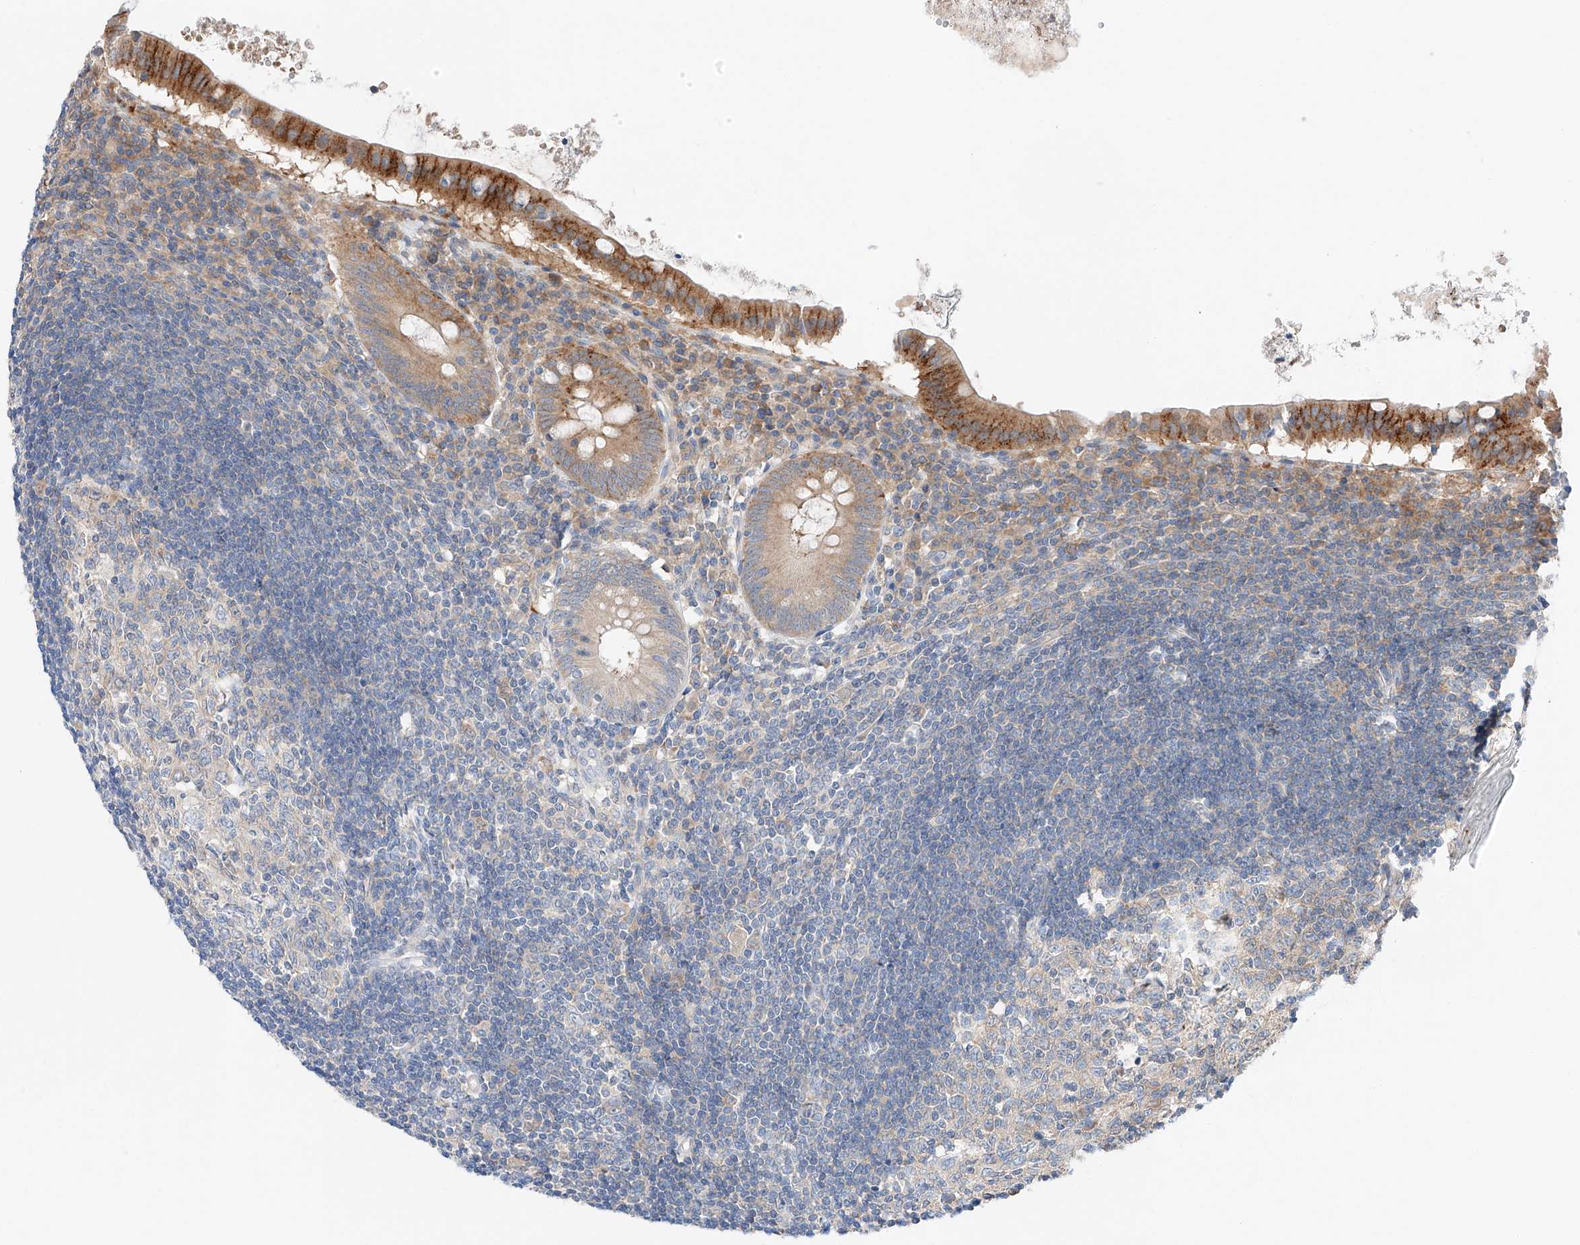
{"staining": {"intensity": "moderate", "quantity": "25%-75%", "location": "cytoplasmic/membranous"}, "tissue": "appendix", "cell_type": "Glandular cells", "image_type": "normal", "snomed": [{"axis": "morphology", "description": "Normal tissue, NOS"}, {"axis": "topography", "description": "Appendix"}], "caption": "Immunohistochemistry histopathology image of normal appendix stained for a protein (brown), which shows medium levels of moderate cytoplasmic/membranous expression in about 25%-75% of glandular cells.", "gene": "RUSC1", "patient": {"sex": "female", "age": 54}}